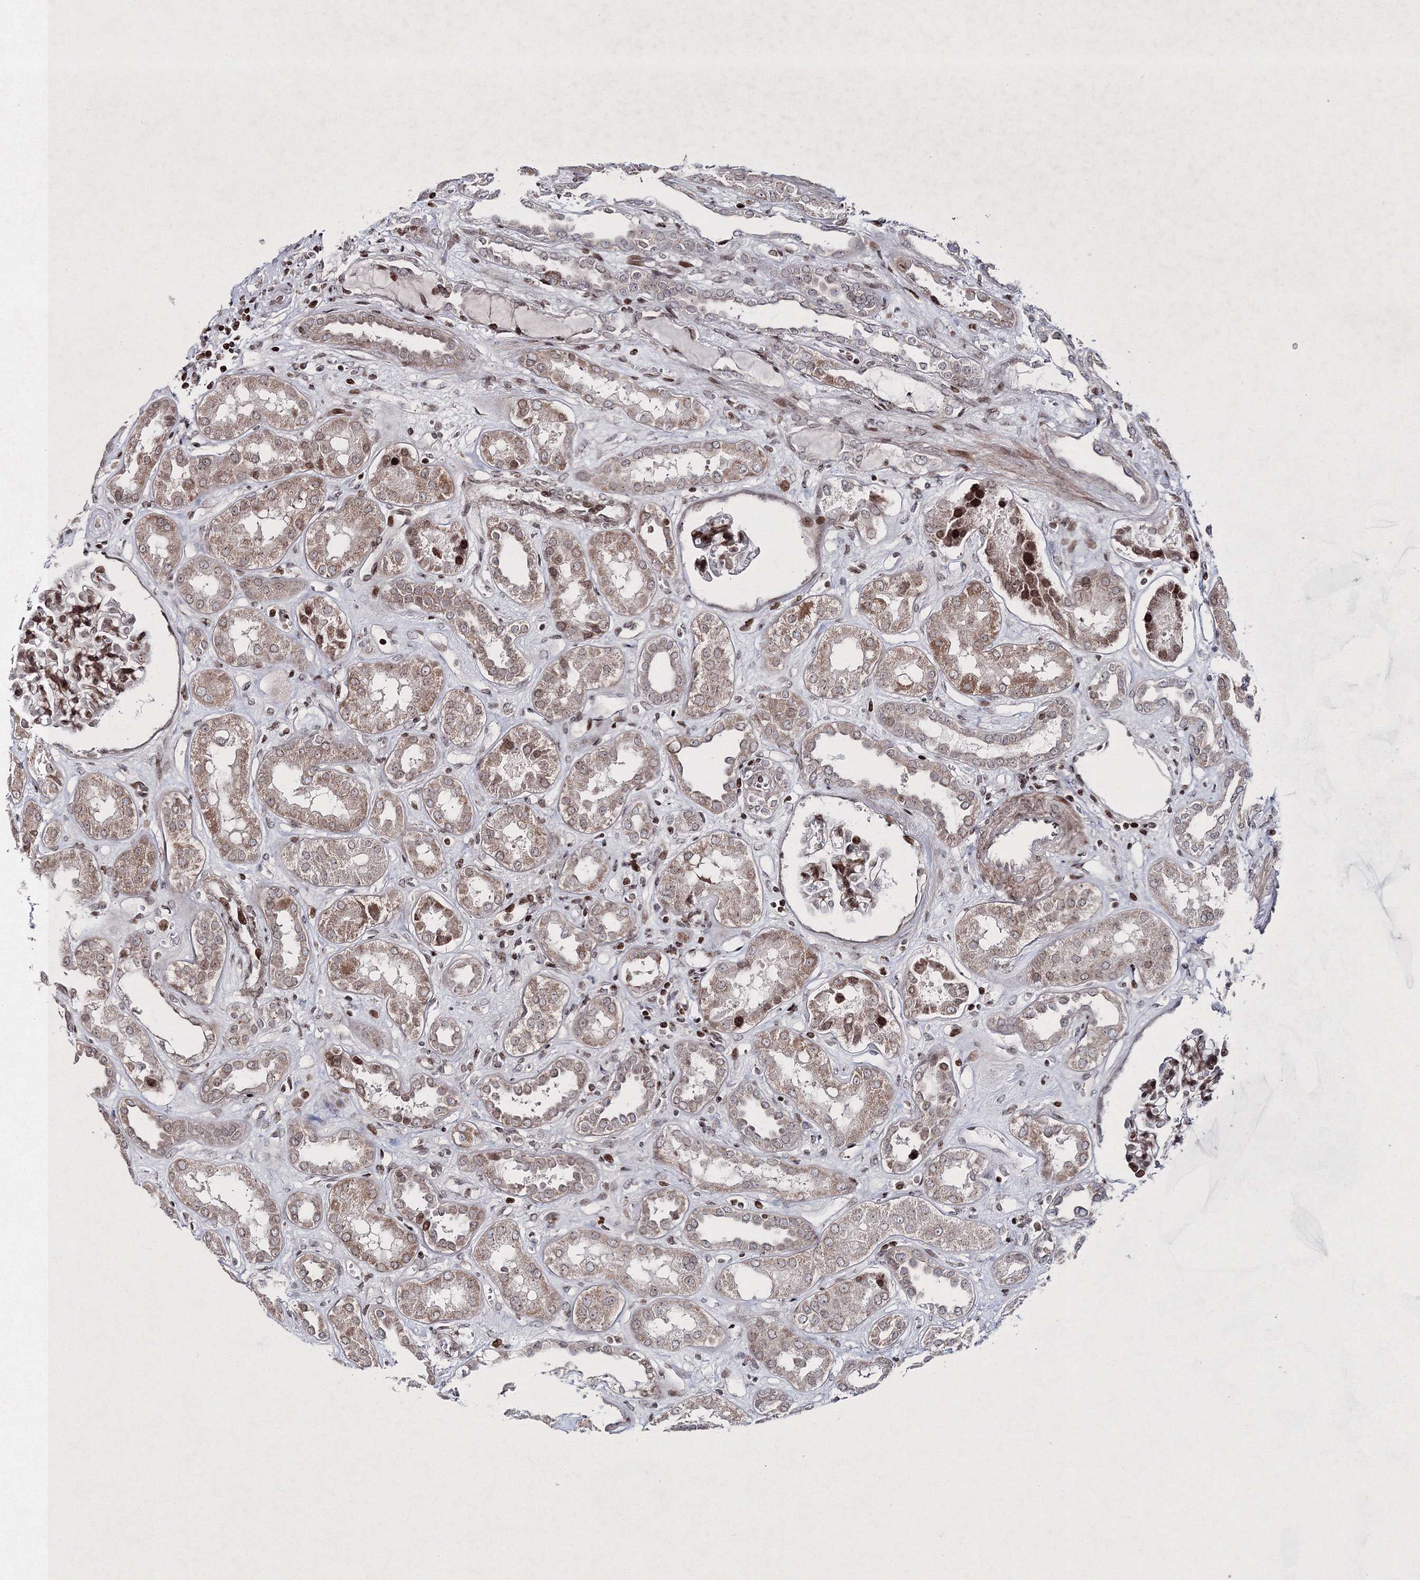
{"staining": {"intensity": "moderate", "quantity": ">75%", "location": "cytoplasmic/membranous,nuclear"}, "tissue": "kidney", "cell_type": "Cells in glomeruli", "image_type": "normal", "snomed": [{"axis": "morphology", "description": "Normal tissue, NOS"}, {"axis": "topography", "description": "Kidney"}], "caption": "A brown stain shows moderate cytoplasmic/membranous,nuclear positivity of a protein in cells in glomeruli of normal kidney.", "gene": "SMIM29", "patient": {"sex": "male", "age": 59}}